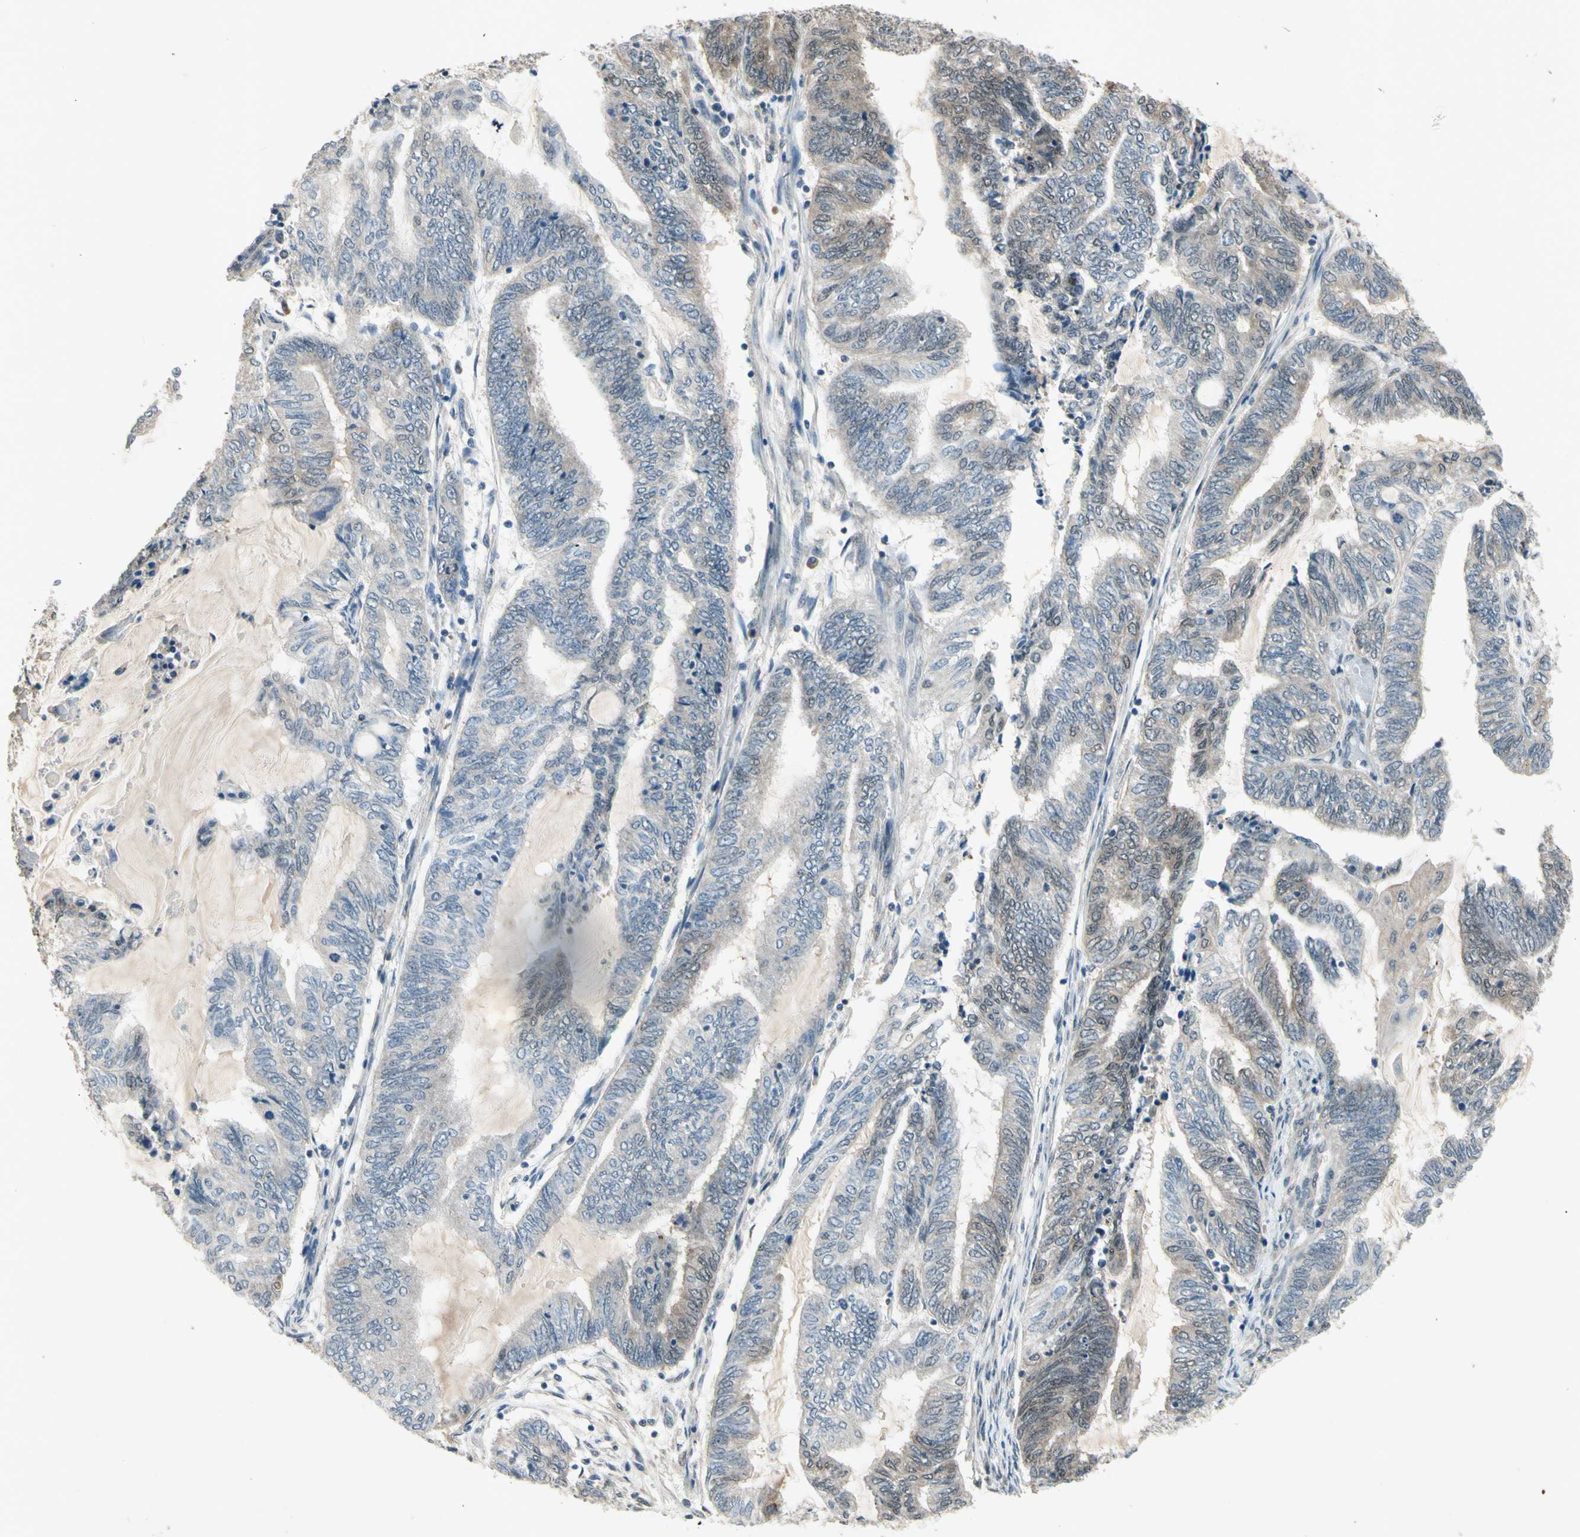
{"staining": {"intensity": "weak", "quantity": ">75%", "location": "cytoplasmic/membranous"}, "tissue": "endometrial cancer", "cell_type": "Tumor cells", "image_type": "cancer", "snomed": [{"axis": "morphology", "description": "Adenocarcinoma, NOS"}, {"axis": "topography", "description": "Uterus"}, {"axis": "topography", "description": "Endometrium"}], "caption": "Endometrial cancer (adenocarcinoma) stained for a protein demonstrates weak cytoplasmic/membranous positivity in tumor cells.", "gene": "PSMD5", "patient": {"sex": "female", "age": 70}}